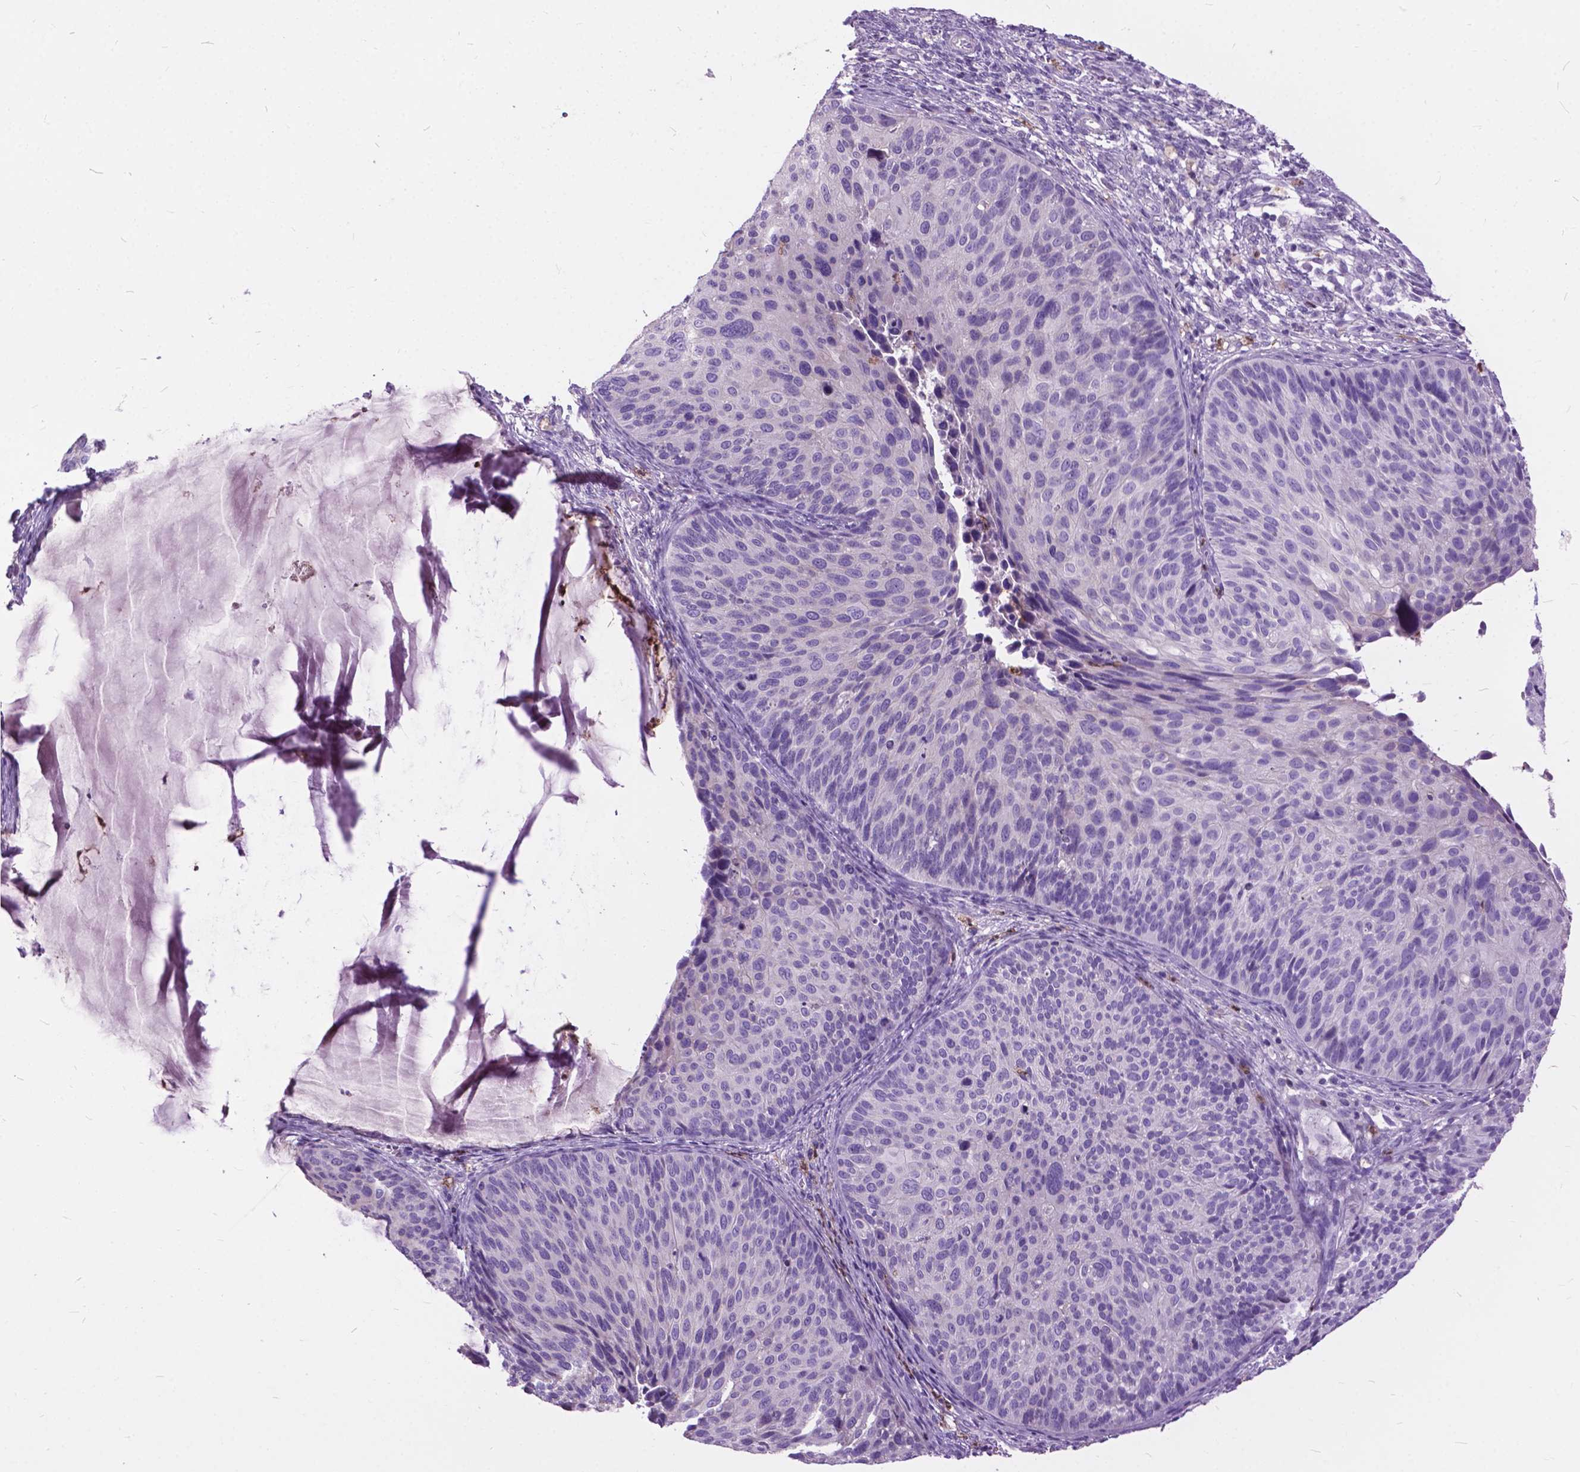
{"staining": {"intensity": "negative", "quantity": "none", "location": "none"}, "tissue": "cervical cancer", "cell_type": "Tumor cells", "image_type": "cancer", "snomed": [{"axis": "morphology", "description": "Squamous cell carcinoma, NOS"}, {"axis": "topography", "description": "Cervix"}], "caption": "DAB (3,3'-diaminobenzidine) immunohistochemical staining of cervical cancer (squamous cell carcinoma) reveals no significant expression in tumor cells.", "gene": "PRR35", "patient": {"sex": "female", "age": 36}}